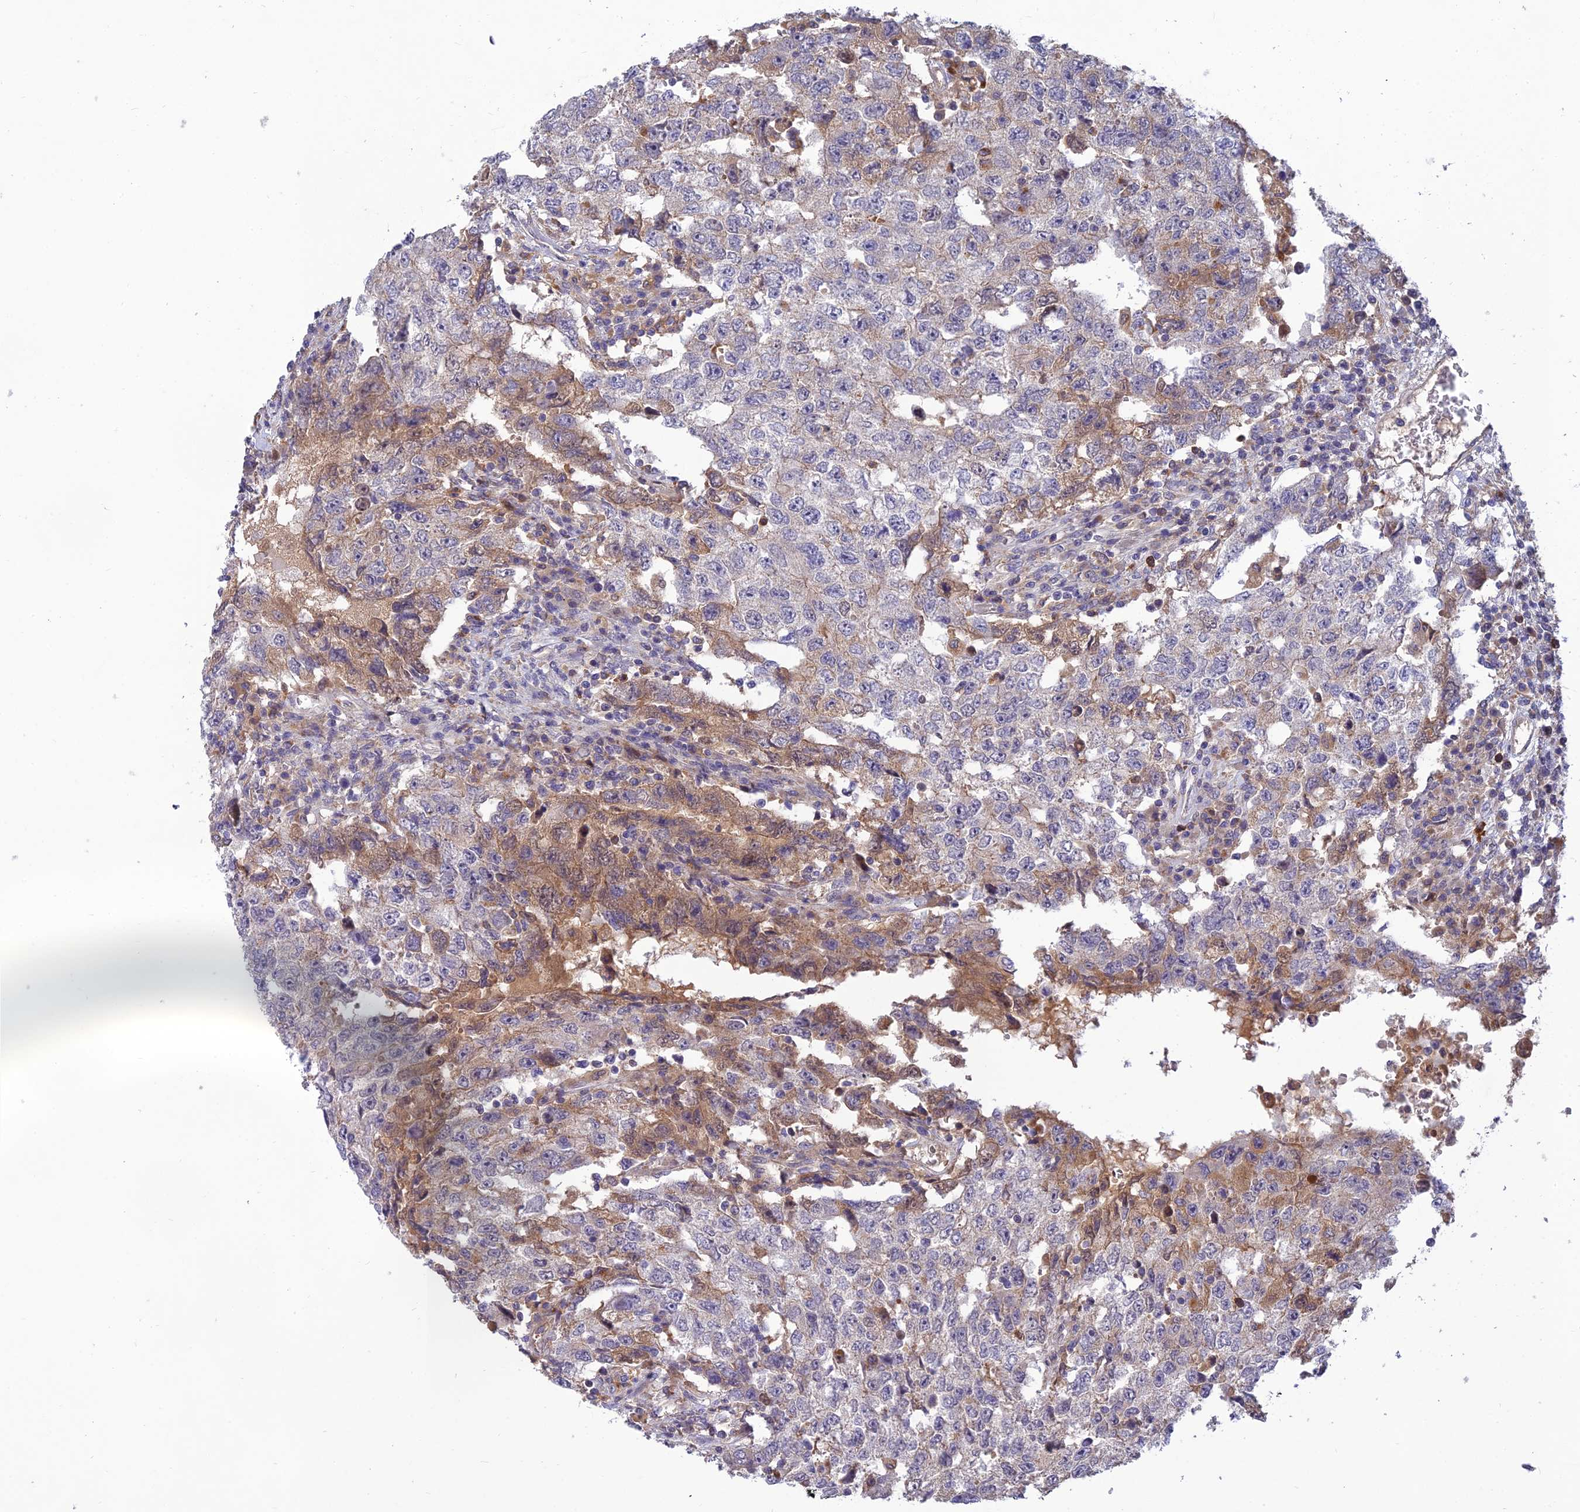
{"staining": {"intensity": "negative", "quantity": "none", "location": "none"}, "tissue": "testis cancer", "cell_type": "Tumor cells", "image_type": "cancer", "snomed": [{"axis": "morphology", "description": "Carcinoma, Embryonal, NOS"}, {"axis": "topography", "description": "Testis"}], "caption": "Immunohistochemistry (IHC) image of testis cancer stained for a protein (brown), which displays no expression in tumor cells. Nuclei are stained in blue.", "gene": "FAM151B", "patient": {"sex": "male", "age": 26}}